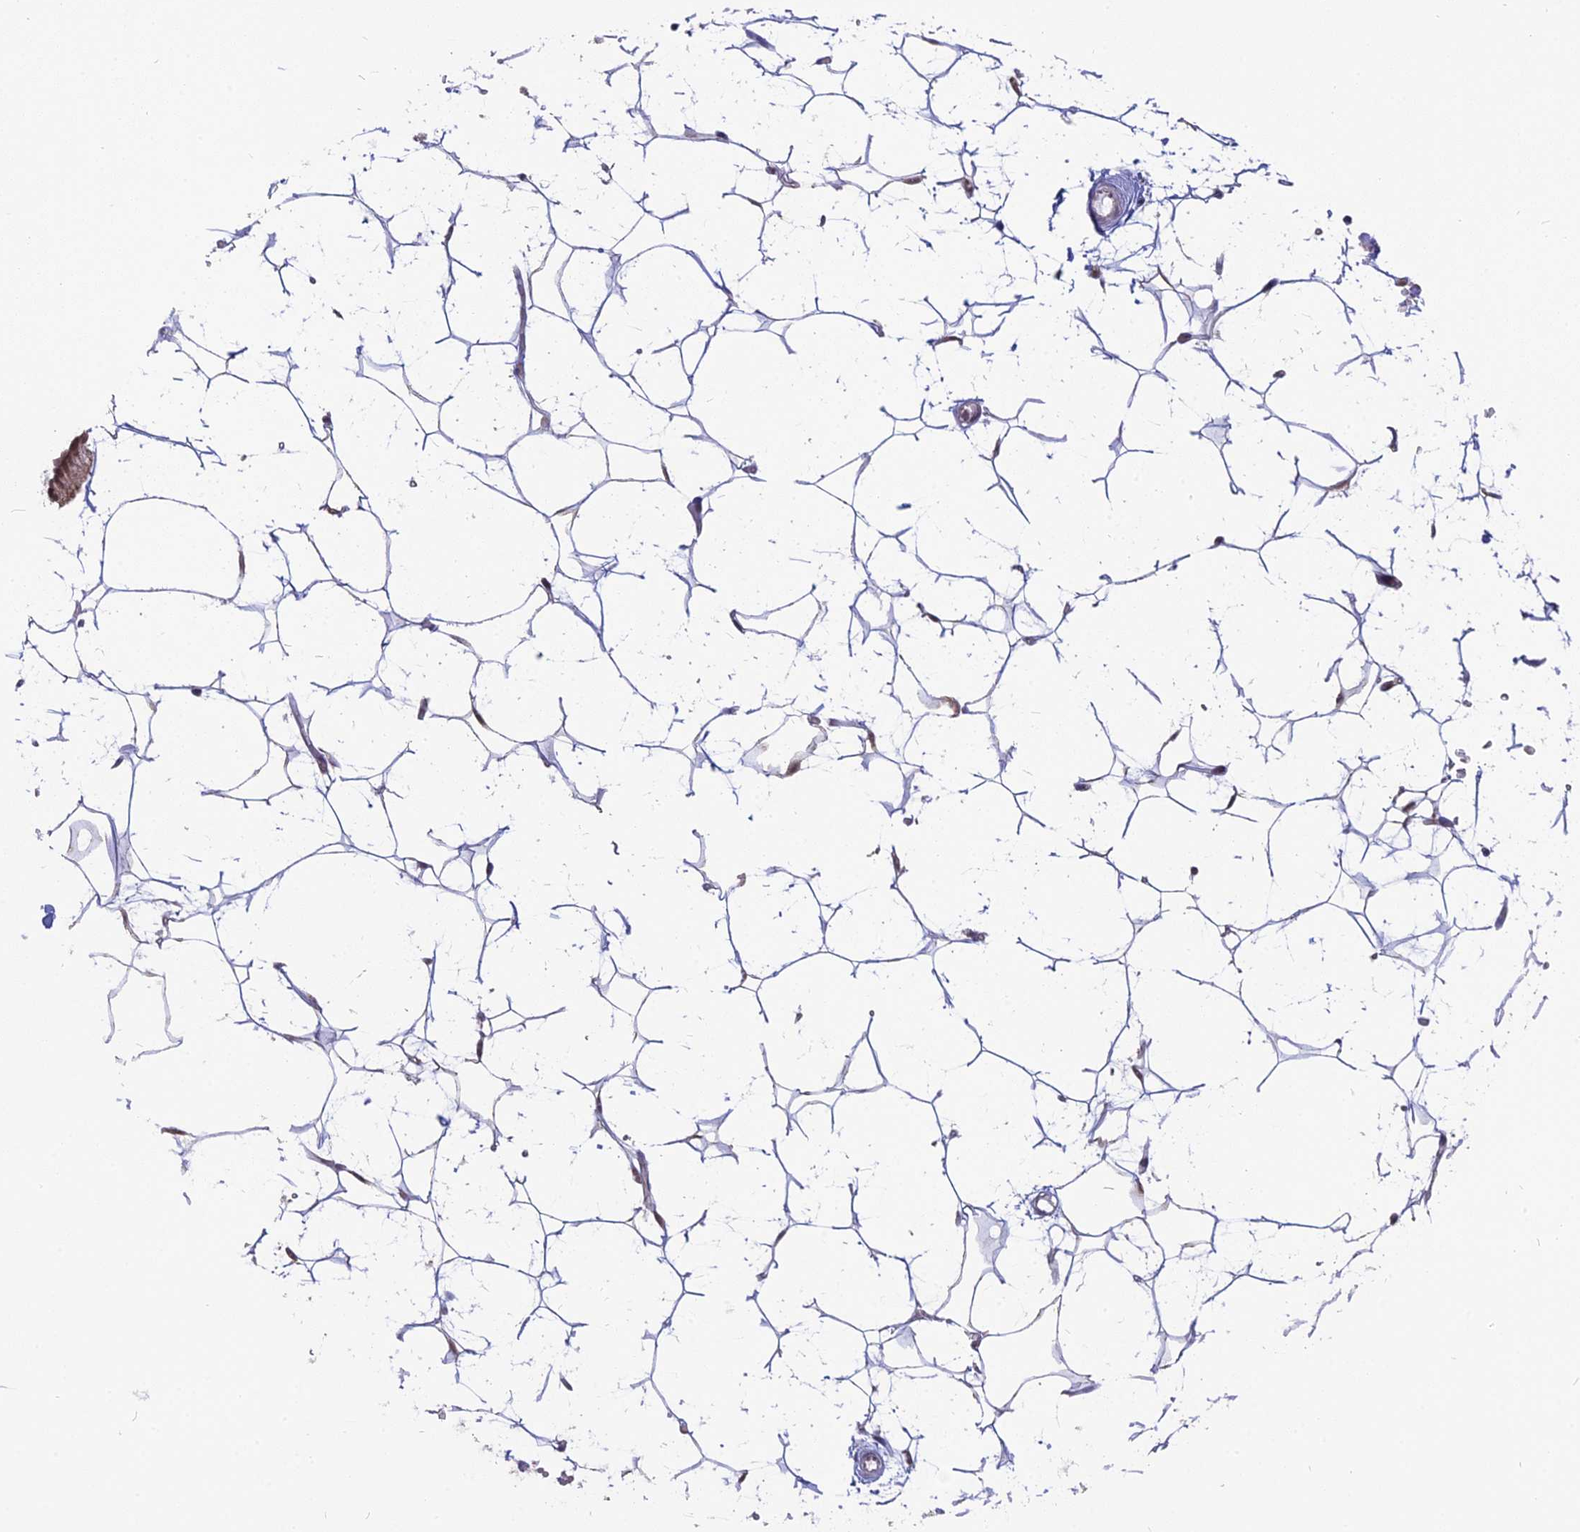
{"staining": {"intensity": "moderate", "quantity": ">75%", "location": "nuclear"}, "tissue": "adipose tissue", "cell_type": "Adipocytes", "image_type": "normal", "snomed": [{"axis": "morphology", "description": "Normal tissue, NOS"}, {"axis": "topography", "description": "Breast"}], "caption": "This micrograph displays immunohistochemistry staining of unremarkable adipose tissue, with medium moderate nuclear expression in approximately >75% of adipocytes.", "gene": "ARHGAP40", "patient": {"sex": "female", "age": 26}}